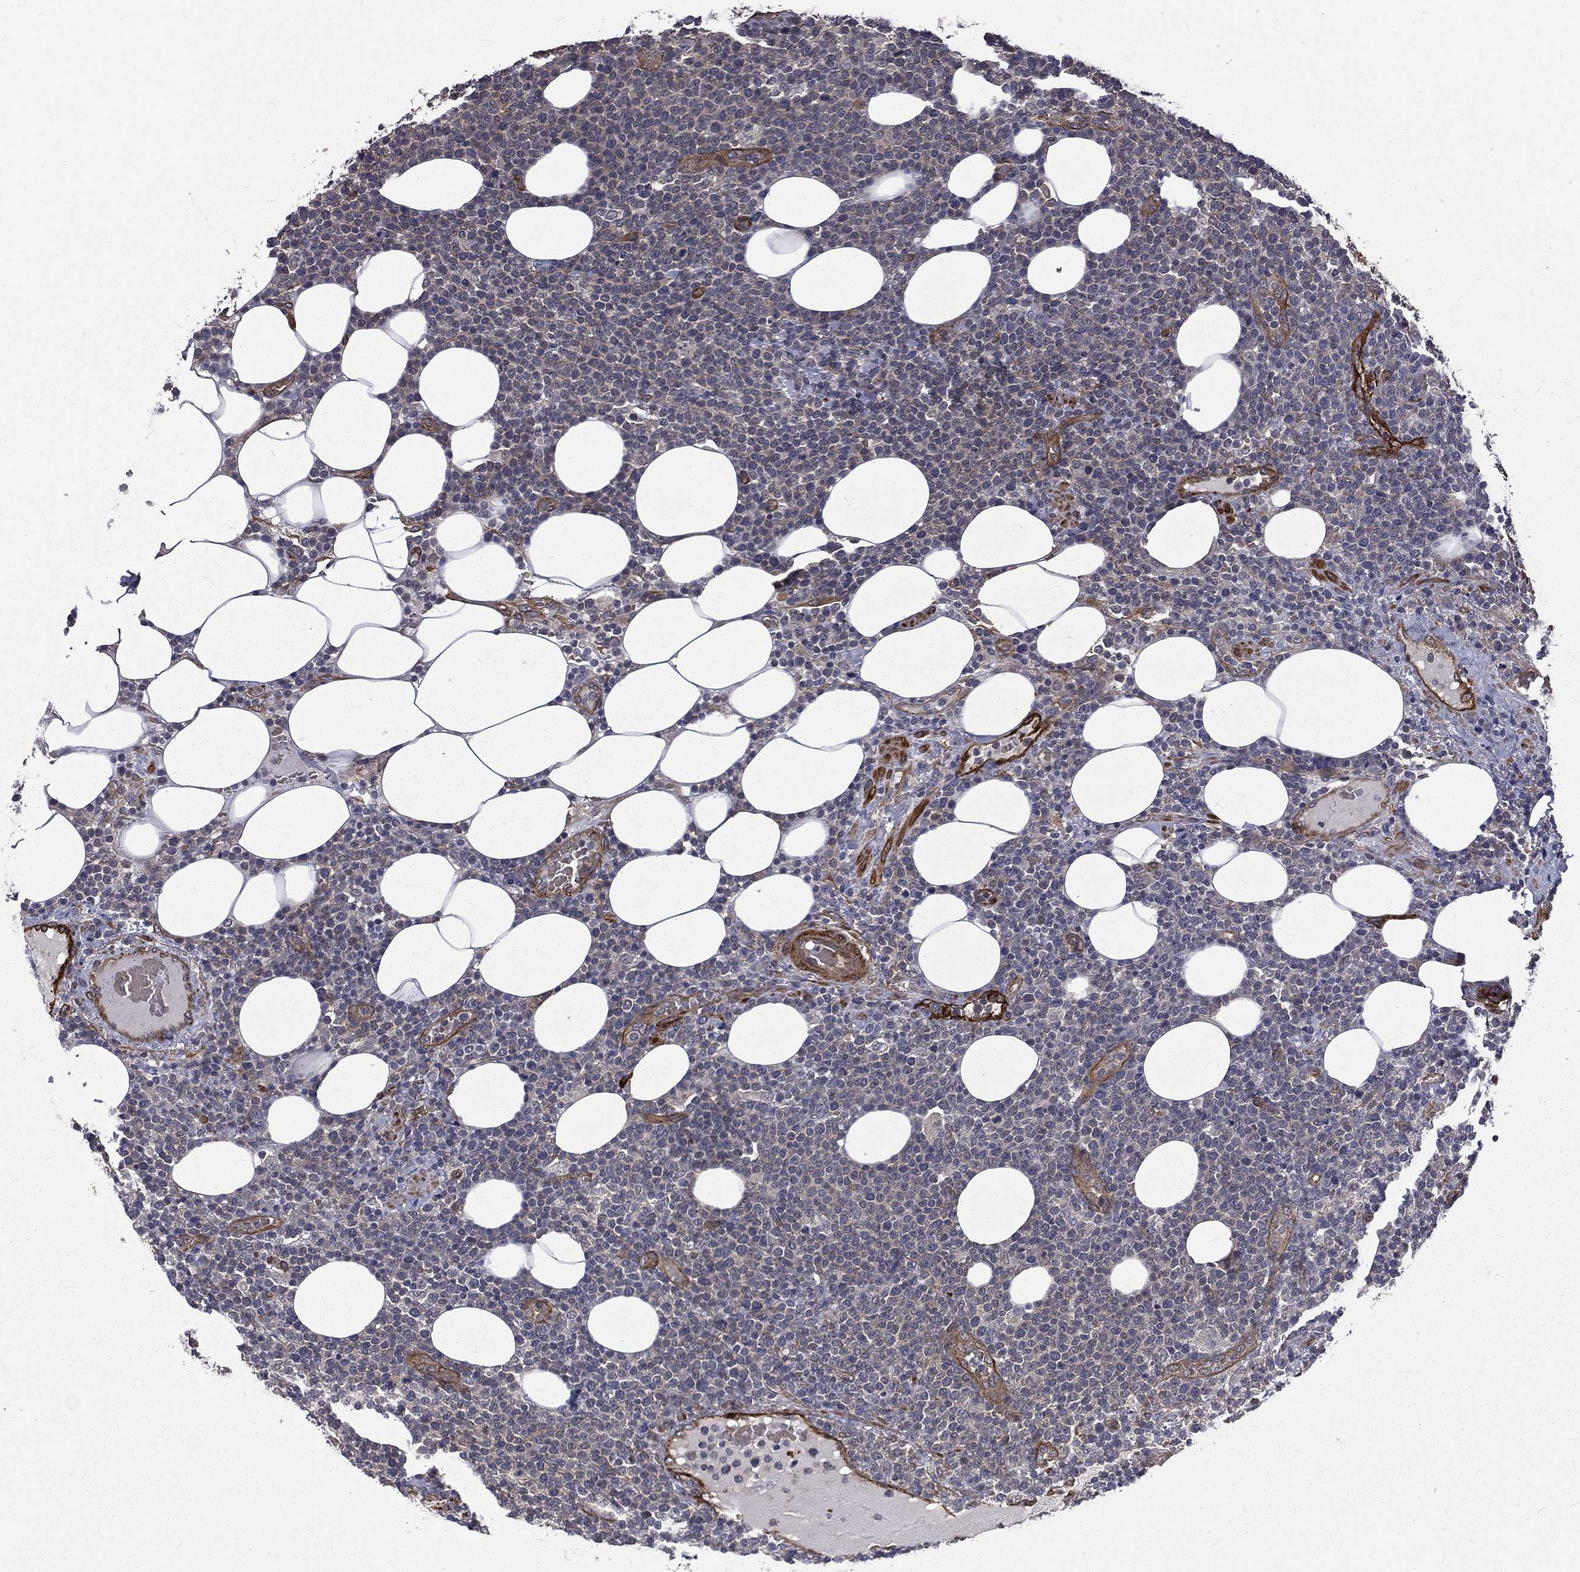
{"staining": {"intensity": "negative", "quantity": "none", "location": "none"}, "tissue": "lymphoma", "cell_type": "Tumor cells", "image_type": "cancer", "snomed": [{"axis": "morphology", "description": "Malignant lymphoma, non-Hodgkin's type, High grade"}, {"axis": "topography", "description": "Lymph node"}], "caption": "DAB (3,3'-diaminobenzidine) immunohistochemical staining of human malignant lymphoma, non-Hodgkin's type (high-grade) demonstrates no significant expression in tumor cells.", "gene": "PPFIBP1", "patient": {"sex": "male", "age": 61}}